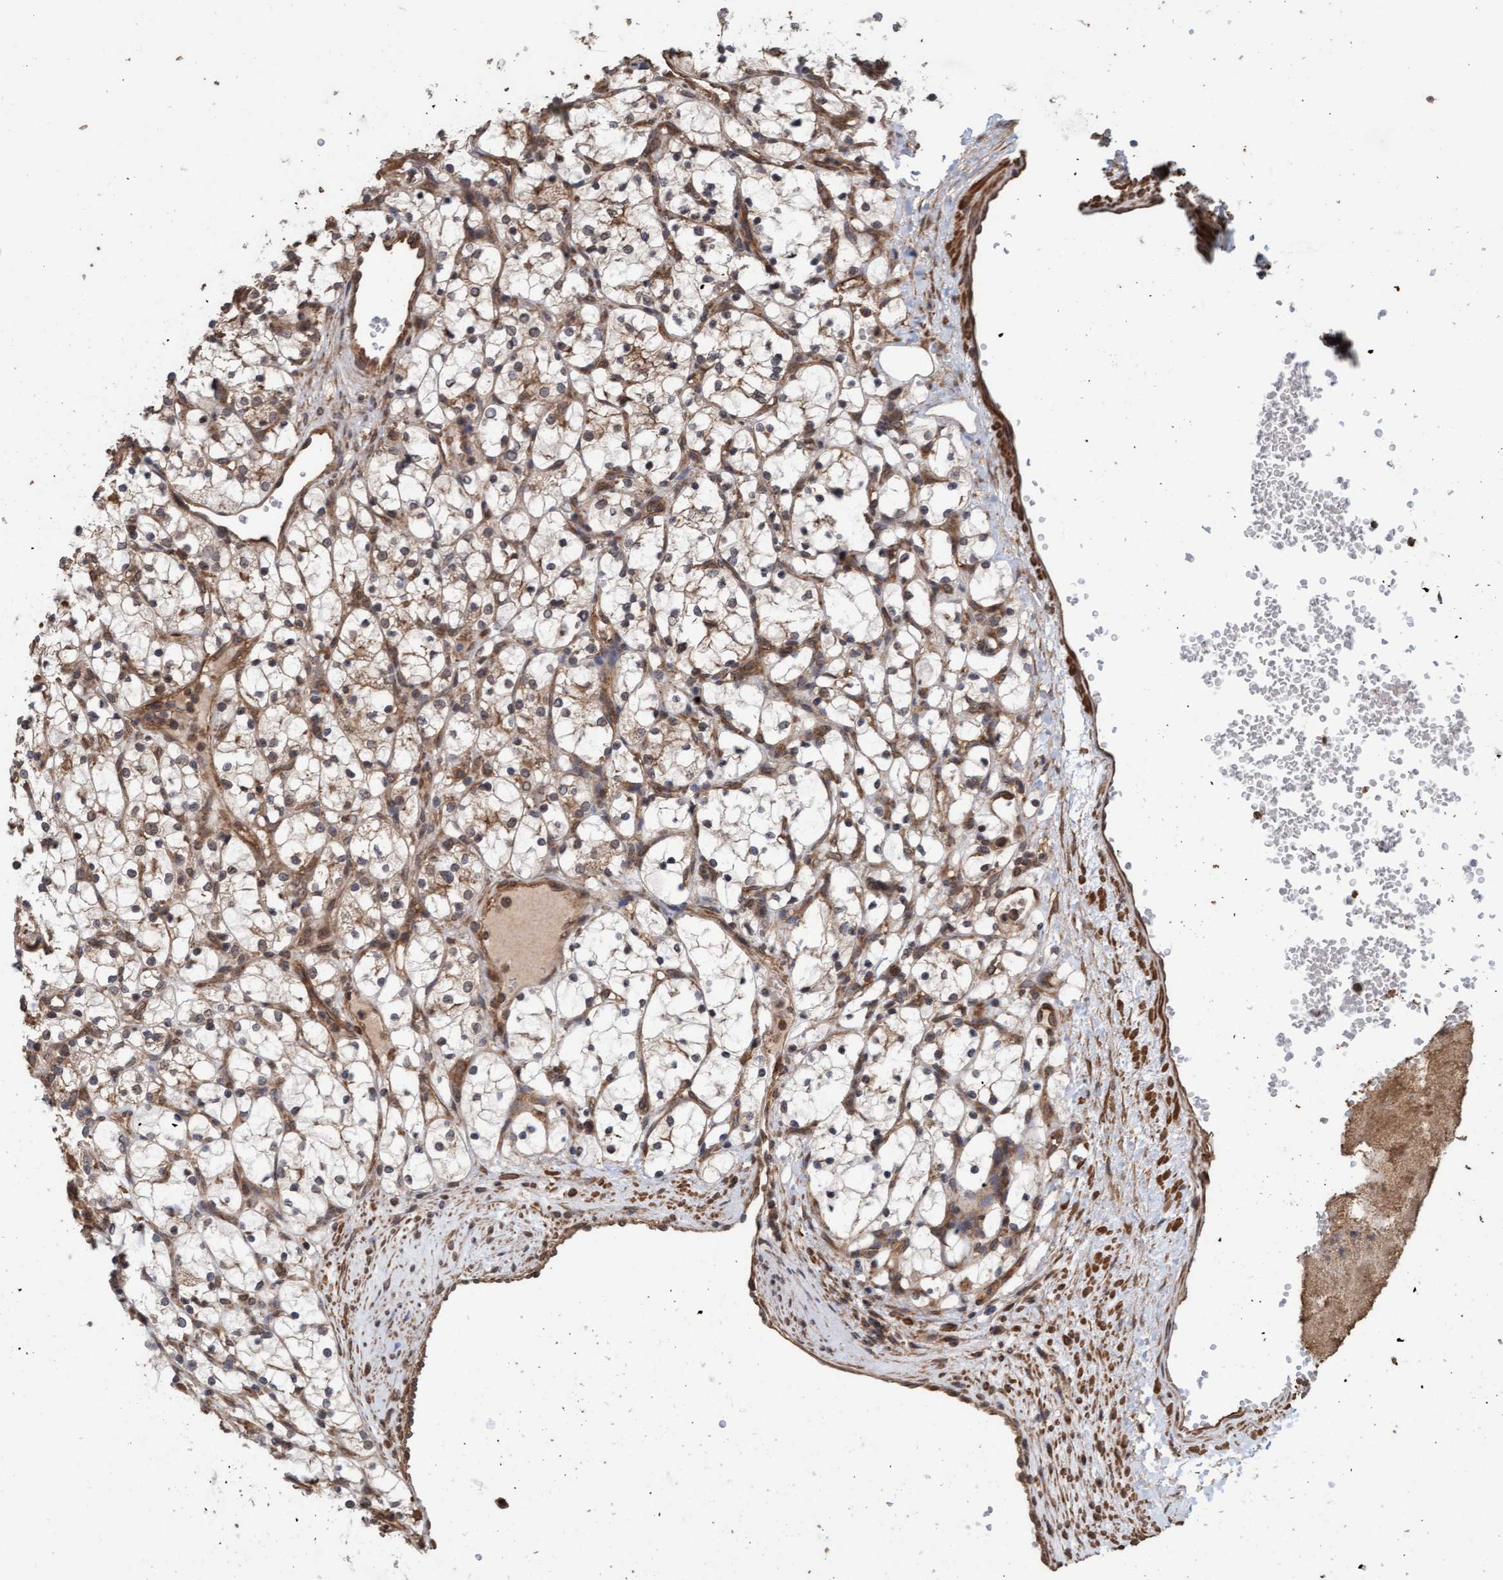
{"staining": {"intensity": "weak", "quantity": ">75%", "location": "cytoplasmic/membranous"}, "tissue": "renal cancer", "cell_type": "Tumor cells", "image_type": "cancer", "snomed": [{"axis": "morphology", "description": "Adenocarcinoma, NOS"}, {"axis": "topography", "description": "Kidney"}], "caption": "Weak cytoplasmic/membranous positivity for a protein is appreciated in about >75% of tumor cells of renal cancer (adenocarcinoma) using IHC.", "gene": "FXR2", "patient": {"sex": "female", "age": 69}}